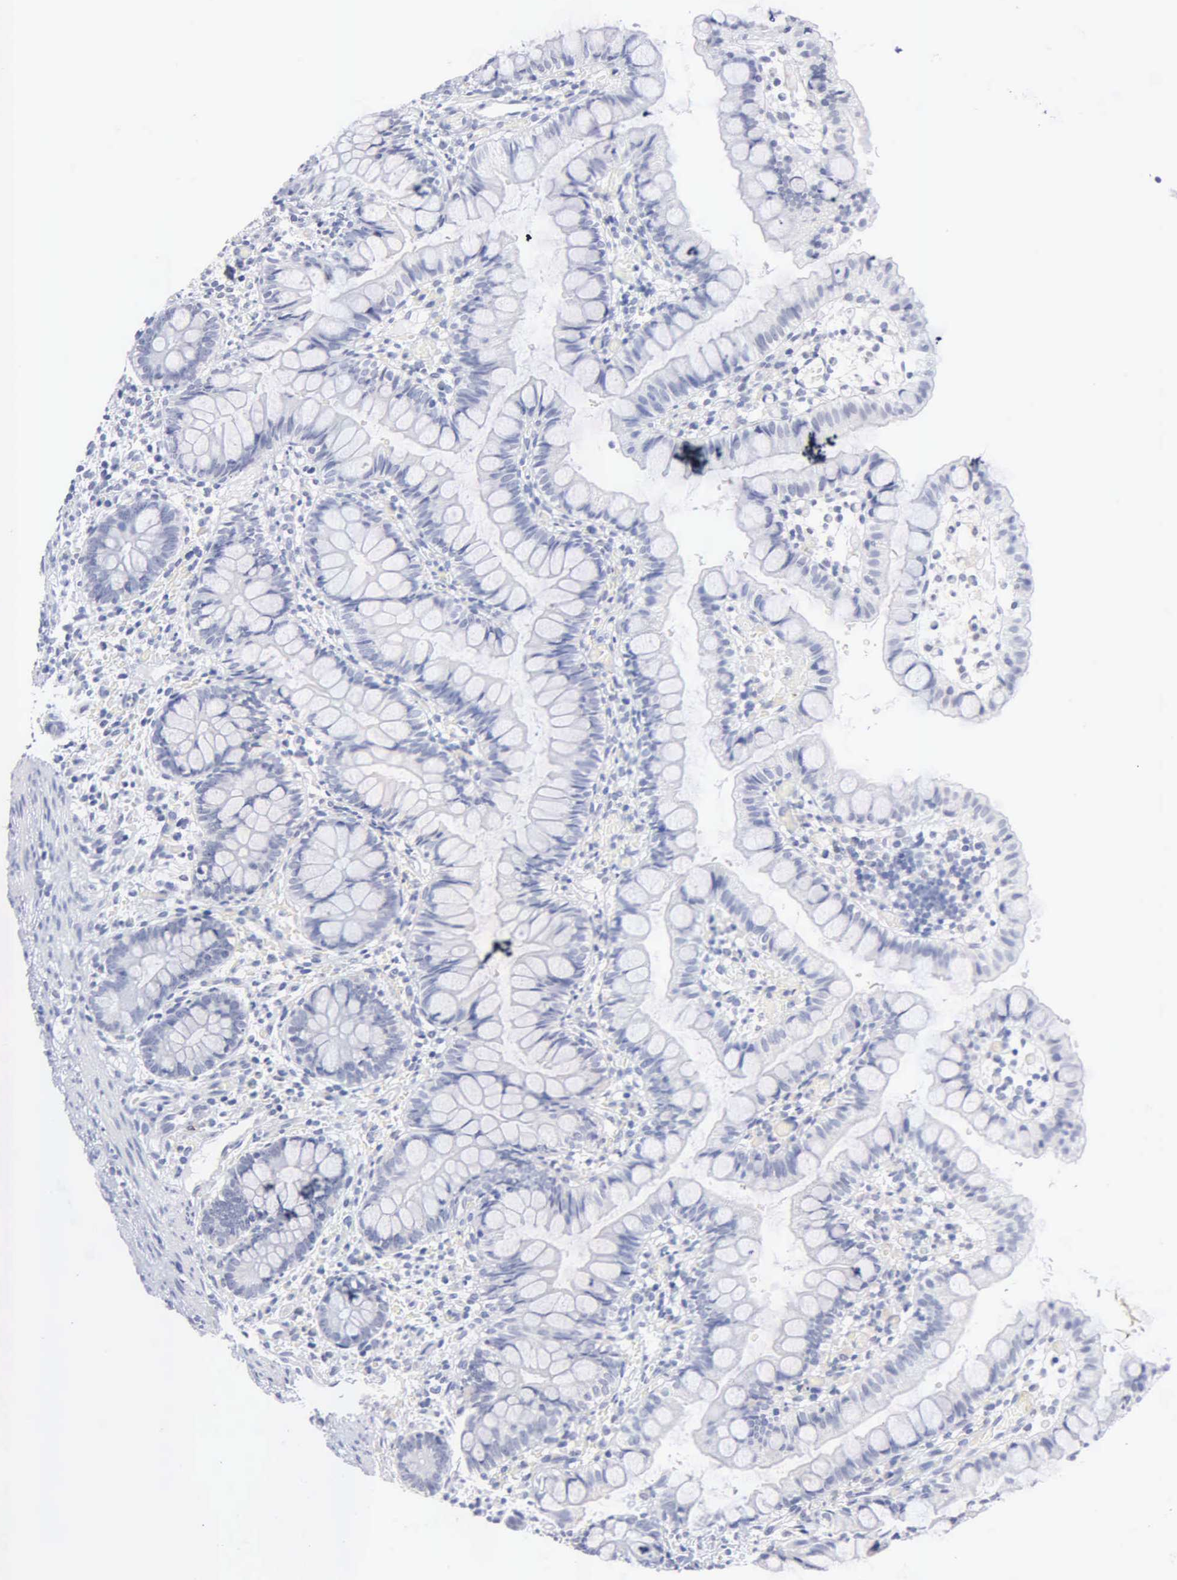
{"staining": {"intensity": "negative", "quantity": "none", "location": "none"}, "tissue": "small intestine", "cell_type": "Glandular cells", "image_type": "normal", "snomed": [{"axis": "morphology", "description": "Normal tissue, NOS"}, {"axis": "topography", "description": "Small intestine"}], "caption": "Immunohistochemistry (IHC) of unremarkable small intestine shows no expression in glandular cells.", "gene": "ASPHD2", "patient": {"sex": "male", "age": 1}}